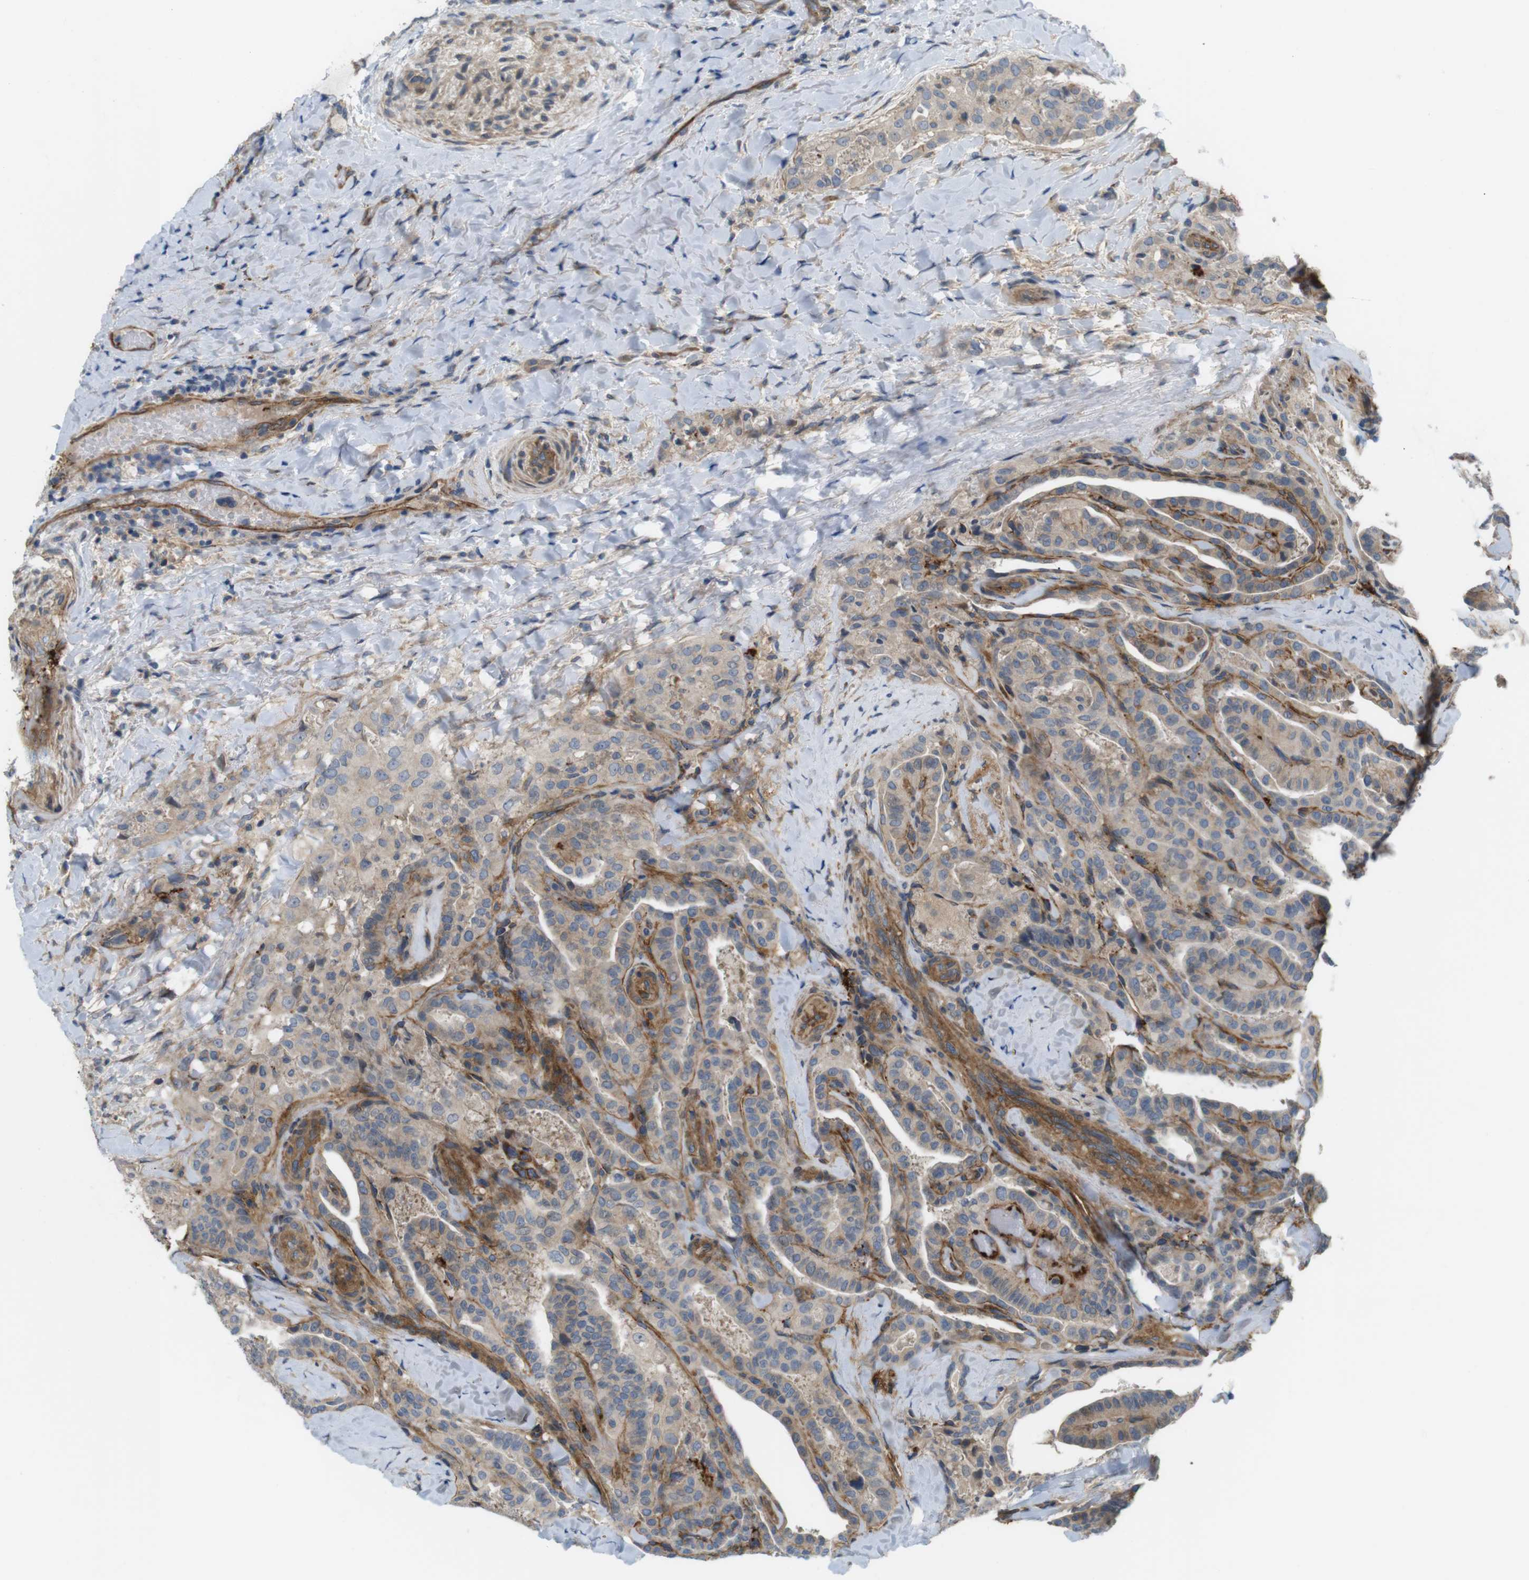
{"staining": {"intensity": "weak", "quantity": ">75%", "location": "cytoplasmic/membranous"}, "tissue": "thyroid cancer", "cell_type": "Tumor cells", "image_type": "cancer", "snomed": [{"axis": "morphology", "description": "Papillary adenocarcinoma, NOS"}, {"axis": "topography", "description": "Thyroid gland"}], "caption": "Immunohistochemical staining of human thyroid cancer (papillary adenocarcinoma) exhibits low levels of weak cytoplasmic/membranous protein expression in about >75% of tumor cells.", "gene": "BVES", "patient": {"sex": "male", "age": 77}}